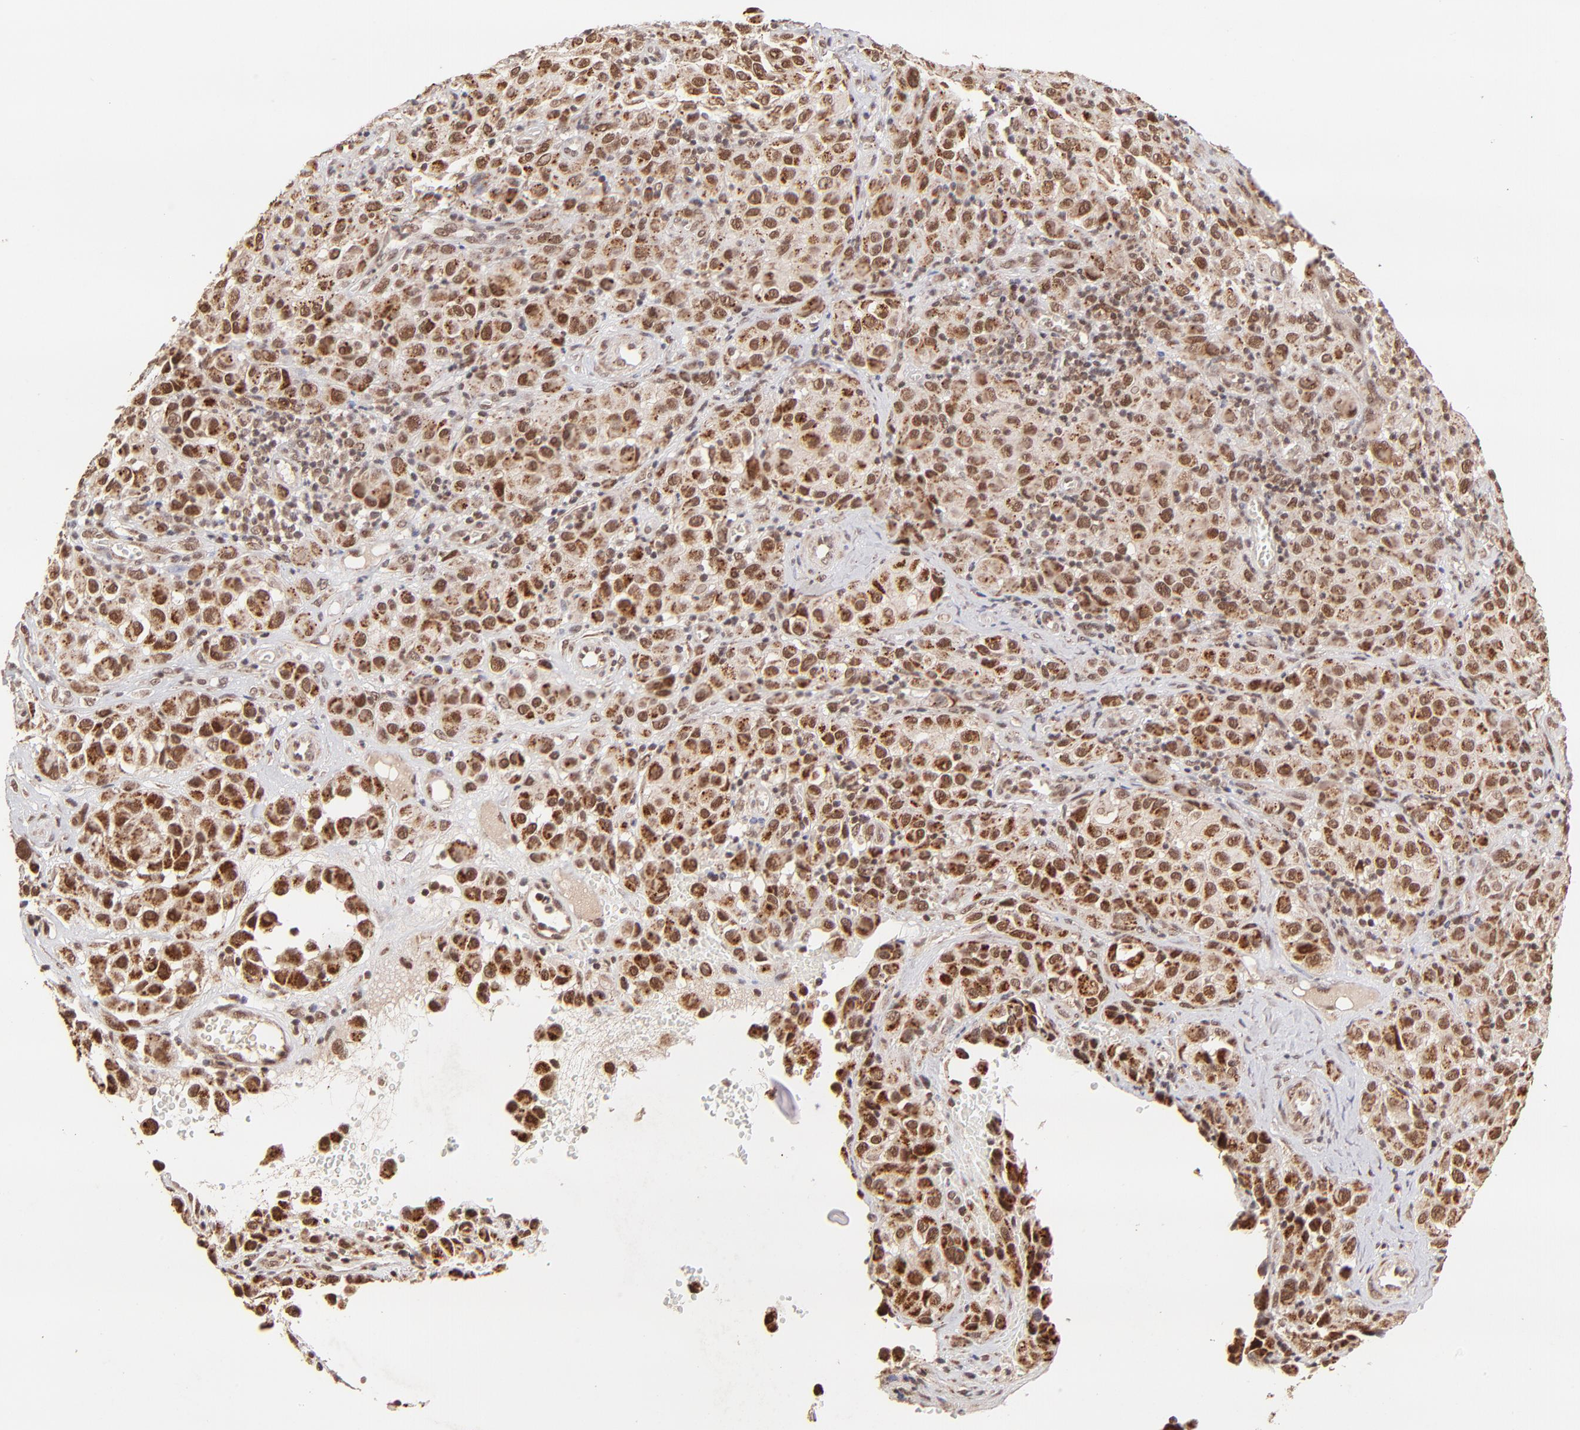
{"staining": {"intensity": "strong", "quantity": ">75%", "location": "cytoplasmic/membranous"}, "tissue": "melanoma", "cell_type": "Tumor cells", "image_type": "cancer", "snomed": [{"axis": "morphology", "description": "Malignant melanoma, NOS"}, {"axis": "topography", "description": "Skin"}], "caption": "Immunohistochemistry (IHC) photomicrograph of neoplastic tissue: melanoma stained using immunohistochemistry (IHC) demonstrates high levels of strong protein expression localized specifically in the cytoplasmic/membranous of tumor cells, appearing as a cytoplasmic/membranous brown color.", "gene": "MED15", "patient": {"sex": "female", "age": 21}}